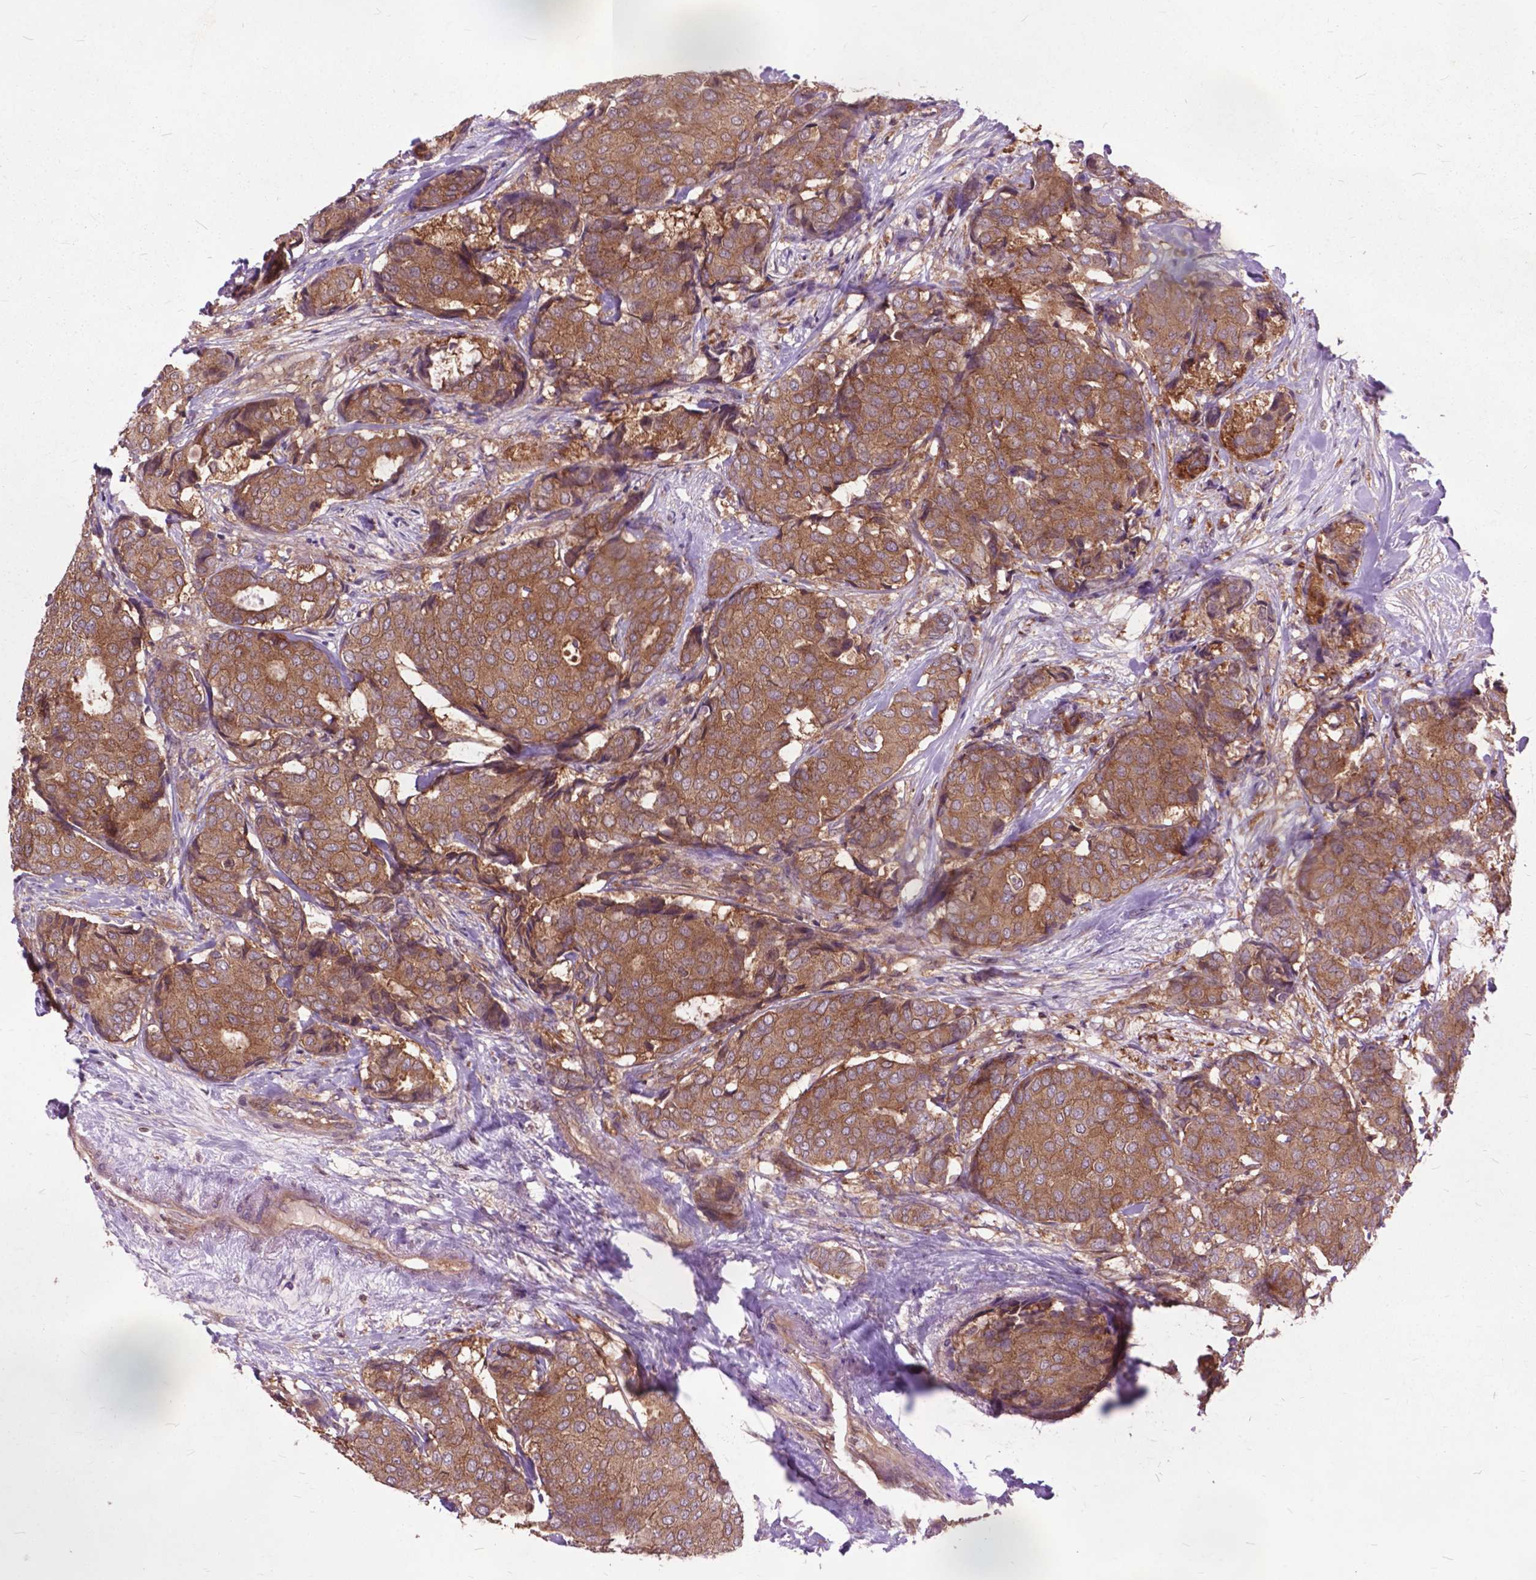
{"staining": {"intensity": "moderate", "quantity": ">75%", "location": "cytoplasmic/membranous"}, "tissue": "breast cancer", "cell_type": "Tumor cells", "image_type": "cancer", "snomed": [{"axis": "morphology", "description": "Duct carcinoma"}, {"axis": "topography", "description": "Breast"}], "caption": "Moderate cytoplasmic/membranous protein staining is present in approximately >75% of tumor cells in breast intraductal carcinoma.", "gene": "ARAF", "patient": {"sex": "female", "age": 75}}